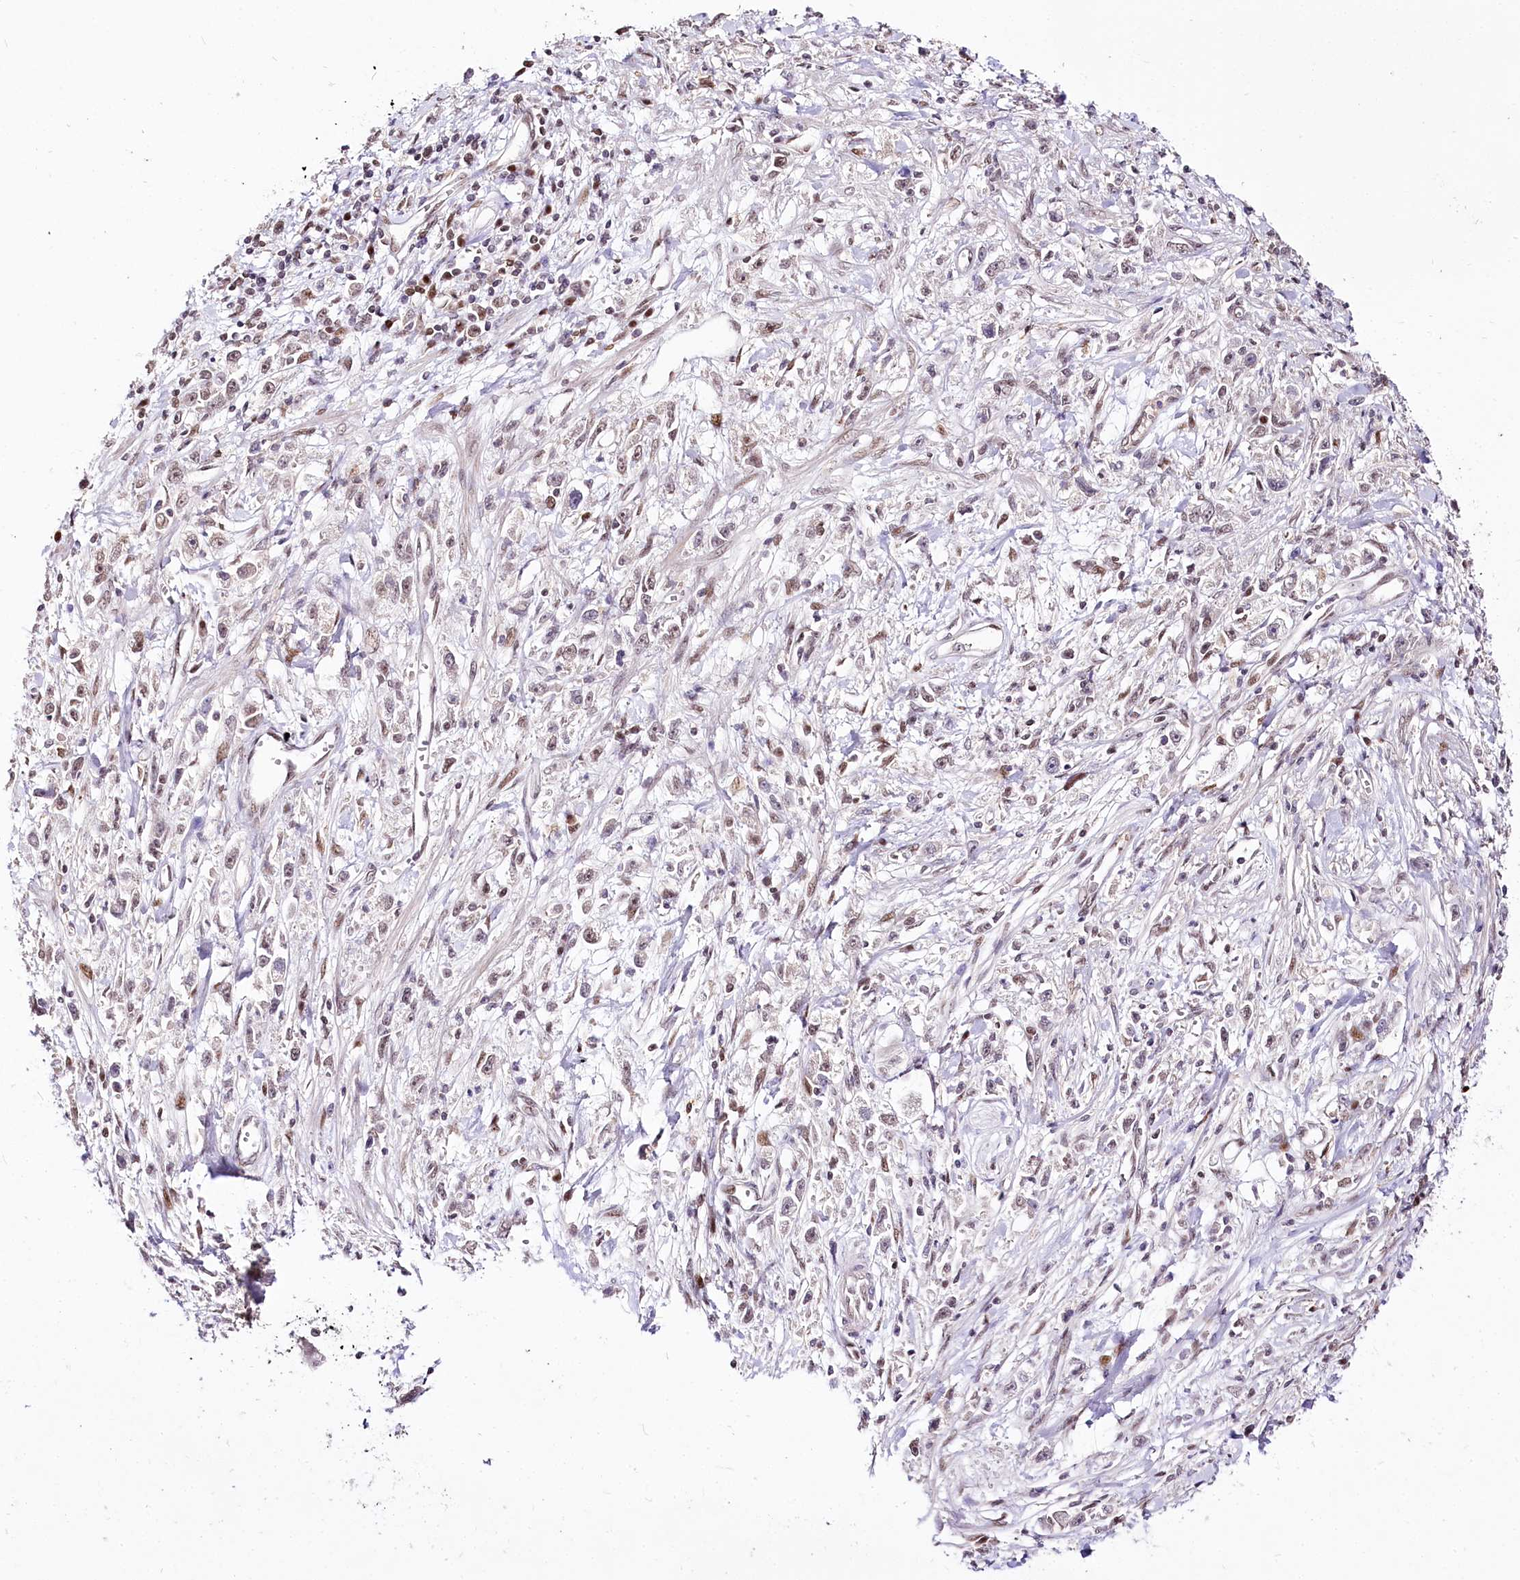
{"staining": {"intensity": "weak", "quantity": ">75%", "location": "nuclear"}, "tissue": "stomach cancer", "cell_type": "Tumor cells", "image_type": "cancer", "snomed": [{"axis": "morphology", "description": "Adenocarcinoma, NOS"}, {"axis": "topography", "description": "Stomach"}], "caption": "The micrograph demonstrates staining of stomach cancer, revealing weak nuclear protein expression (brown color) within tumor cells. (IHC, brightfield microscopy, high magnification).", "gene": "POLA2", "patient": {"sex": "female", "age": 59}}